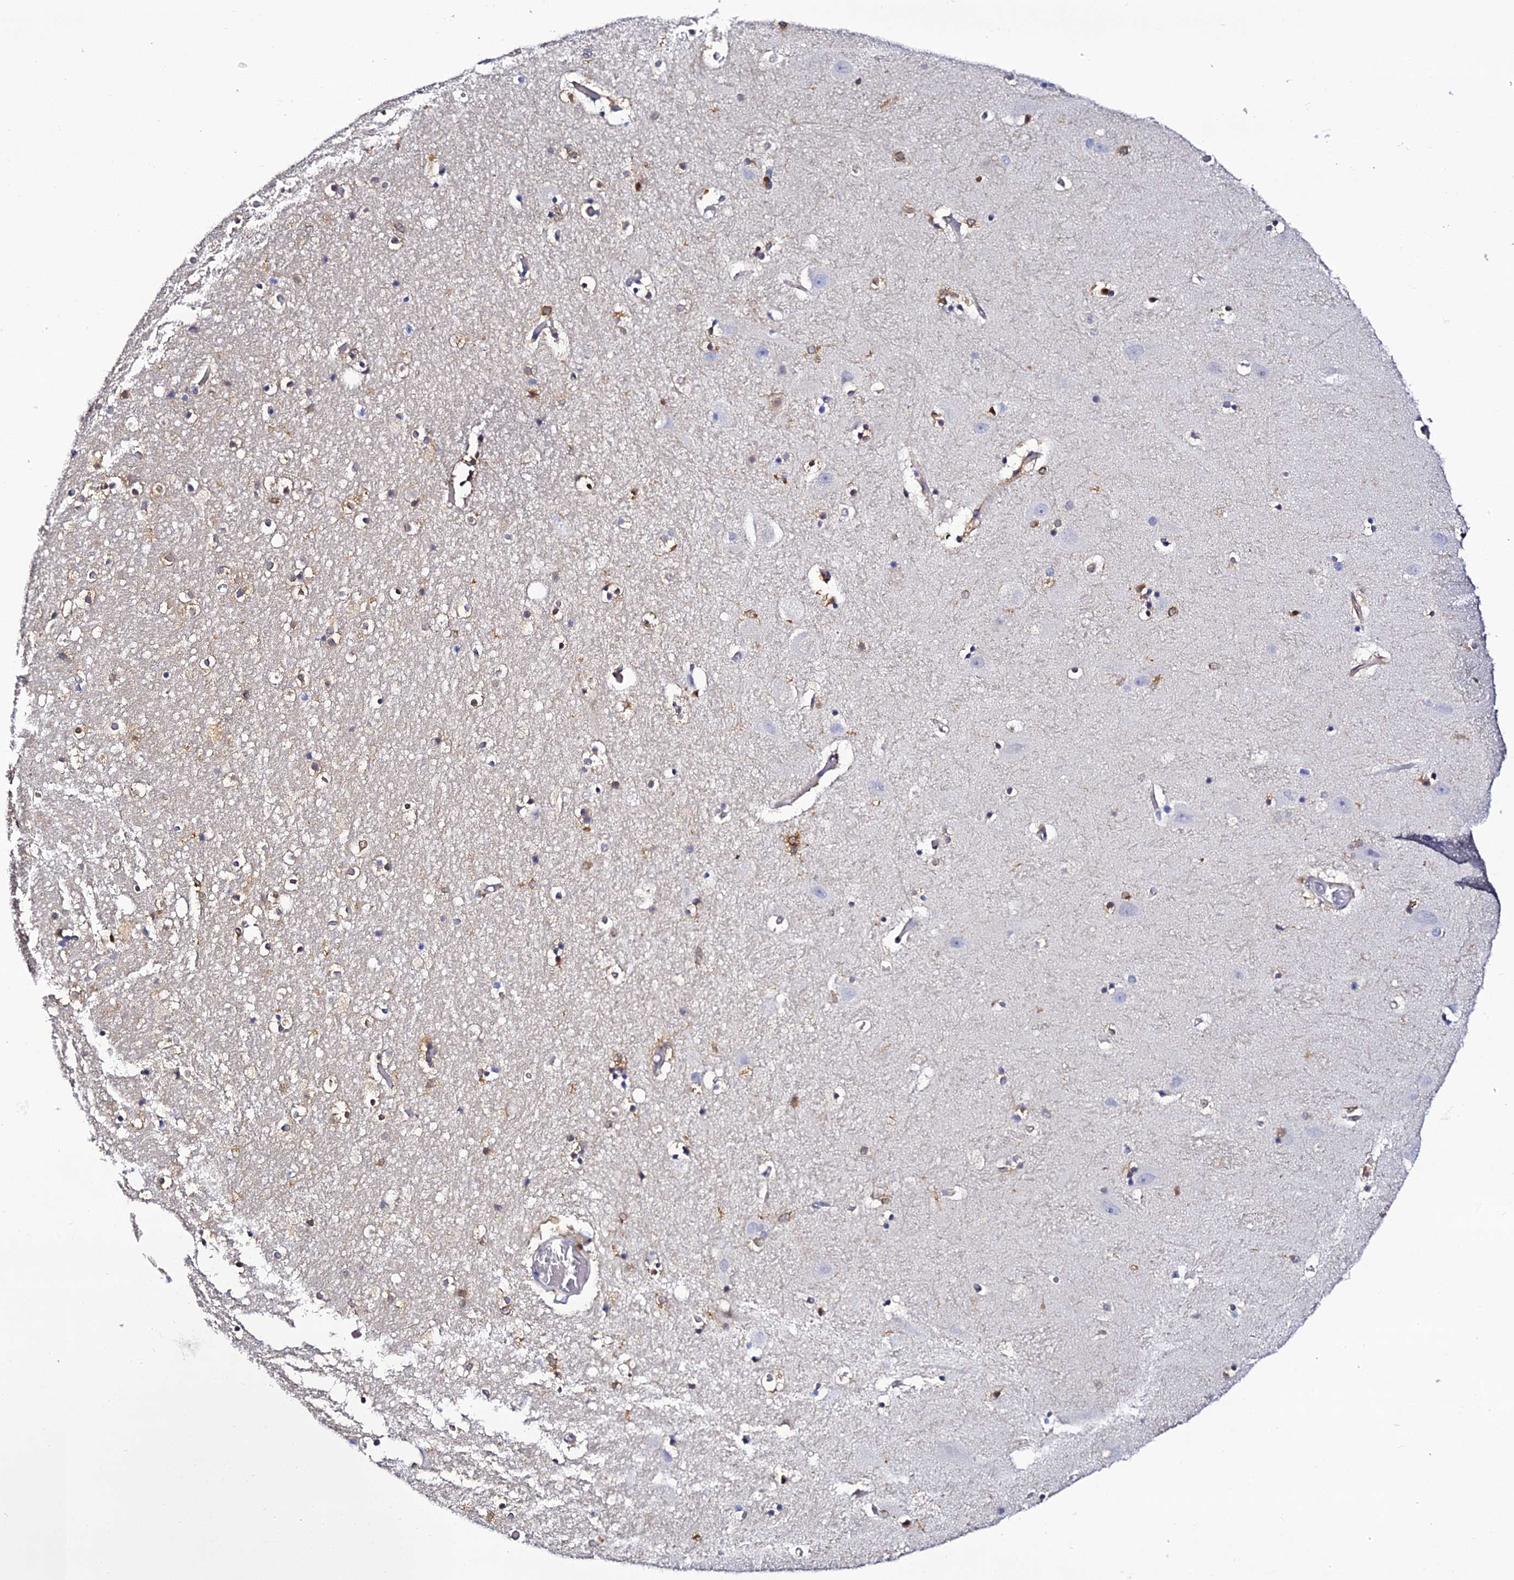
{"staining": {"intensity": "negative", "quantity": "none", "location": "none"}, "tissue": "hippocampus", "cell_type": "Glial cells", "image_type": "normal", "snomed": [{"axis": "morphology", "description": "Normal tissue, NOS"}, {"axis": "topography", "description": "Hippocampus"}], "caption": "Immunohistochemistry (IHC) of benign hippocampus displays no staining in glial cells.", "gene": "IL4I1", "patient": {"sex": "female", "age": 52}}